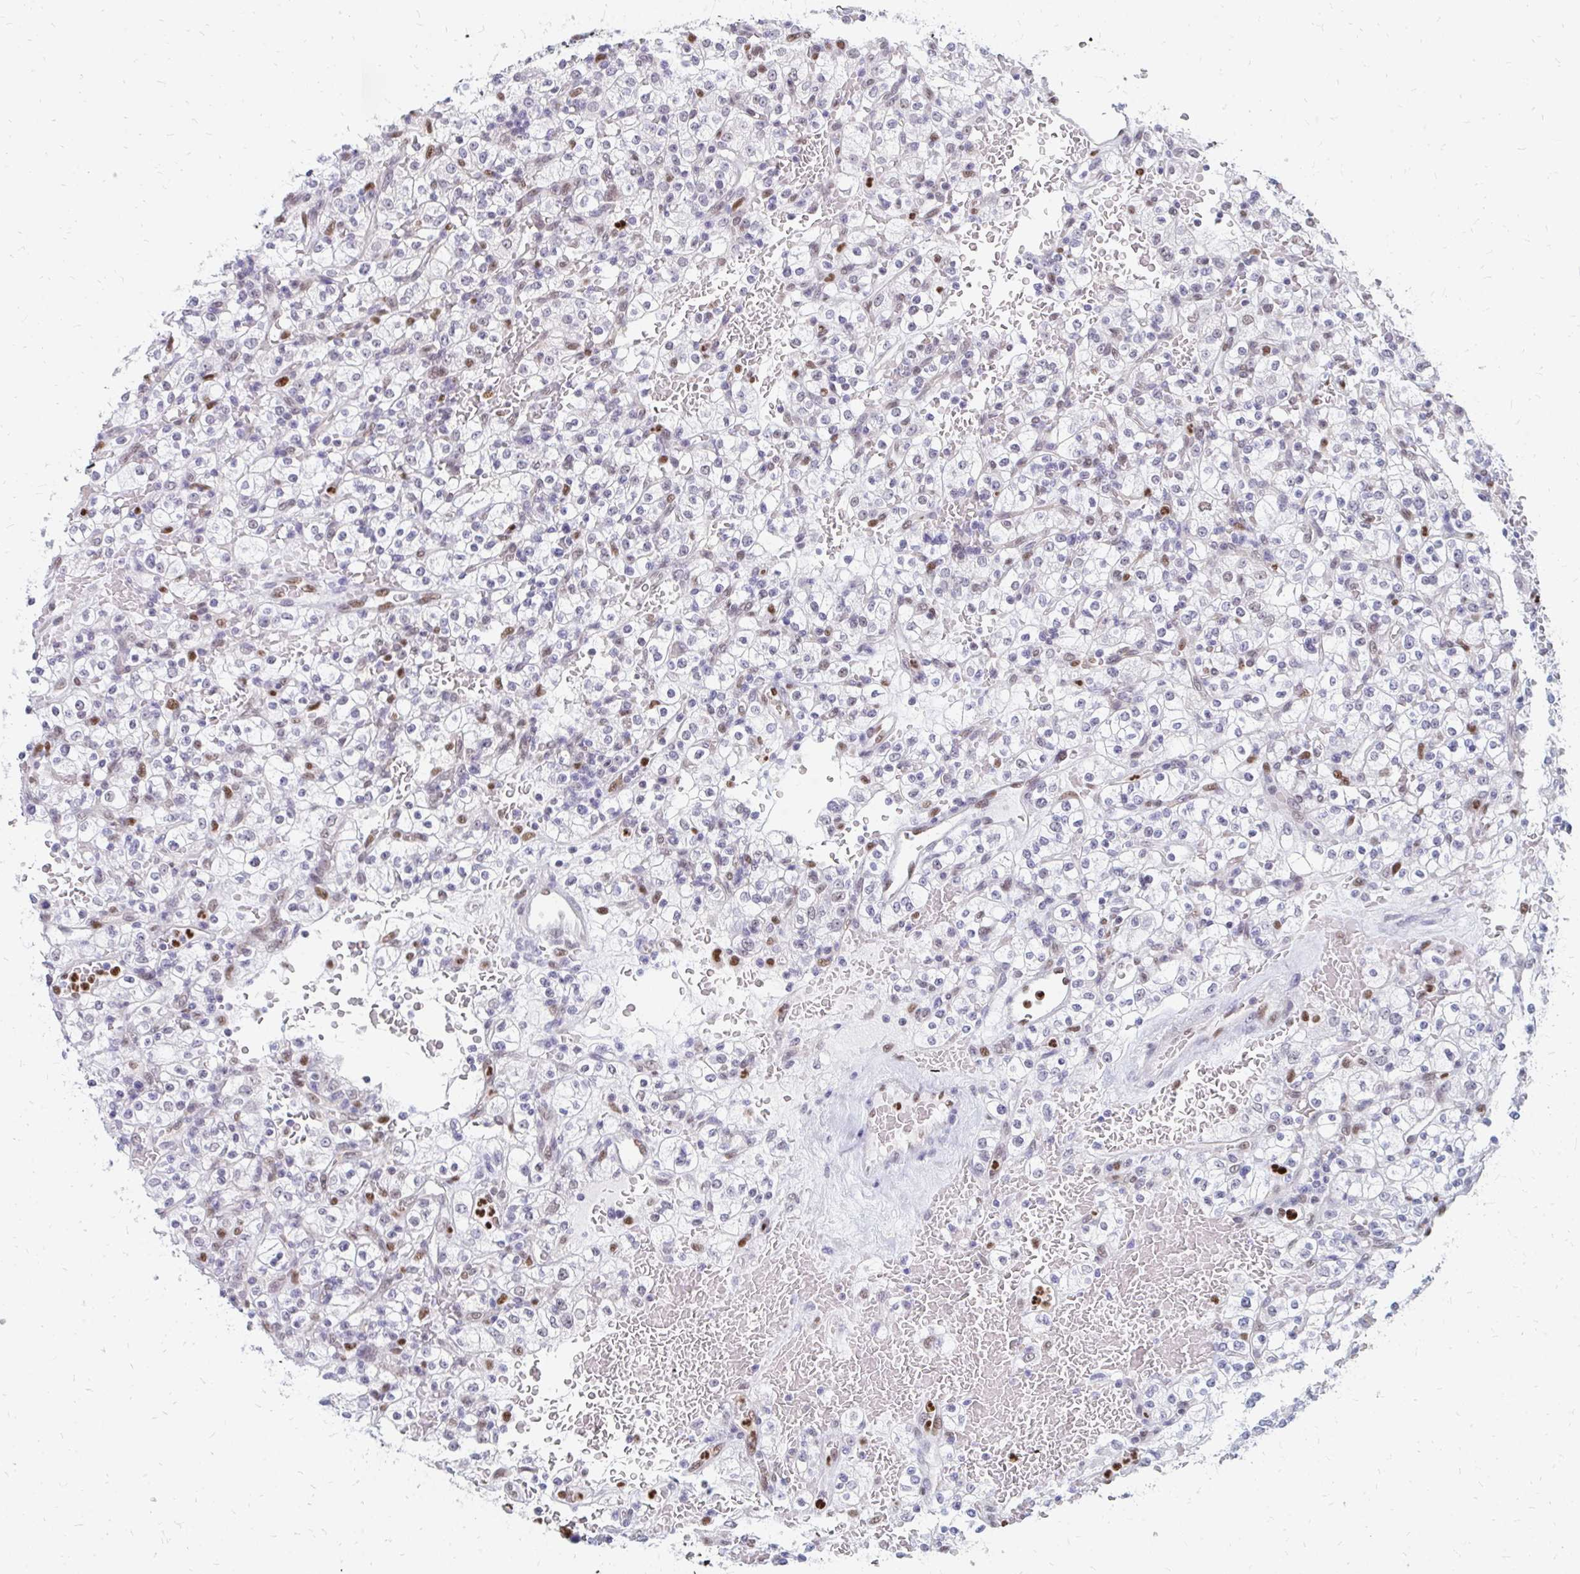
{"staining": {"intensity": "negative", "quantity": "none", "location": "none"}, "tissue": "renal cancer", "cell_type": "Tumor cells", "image_type": "cancer", "snomed": [{"axis": "morphology", "description": "Normal tissue, NOS"}, {"axis": "morphology", "description": "Adenocarcinoma, NOS"}, {"axis": "topography", "description": "Kidney"}], "caption": "Tumor cells are negative for brown protein staining in renal cancer (adenocarcinoma).", "gene": "PLK3", "patient": {"sex": "female", "age": 72}}